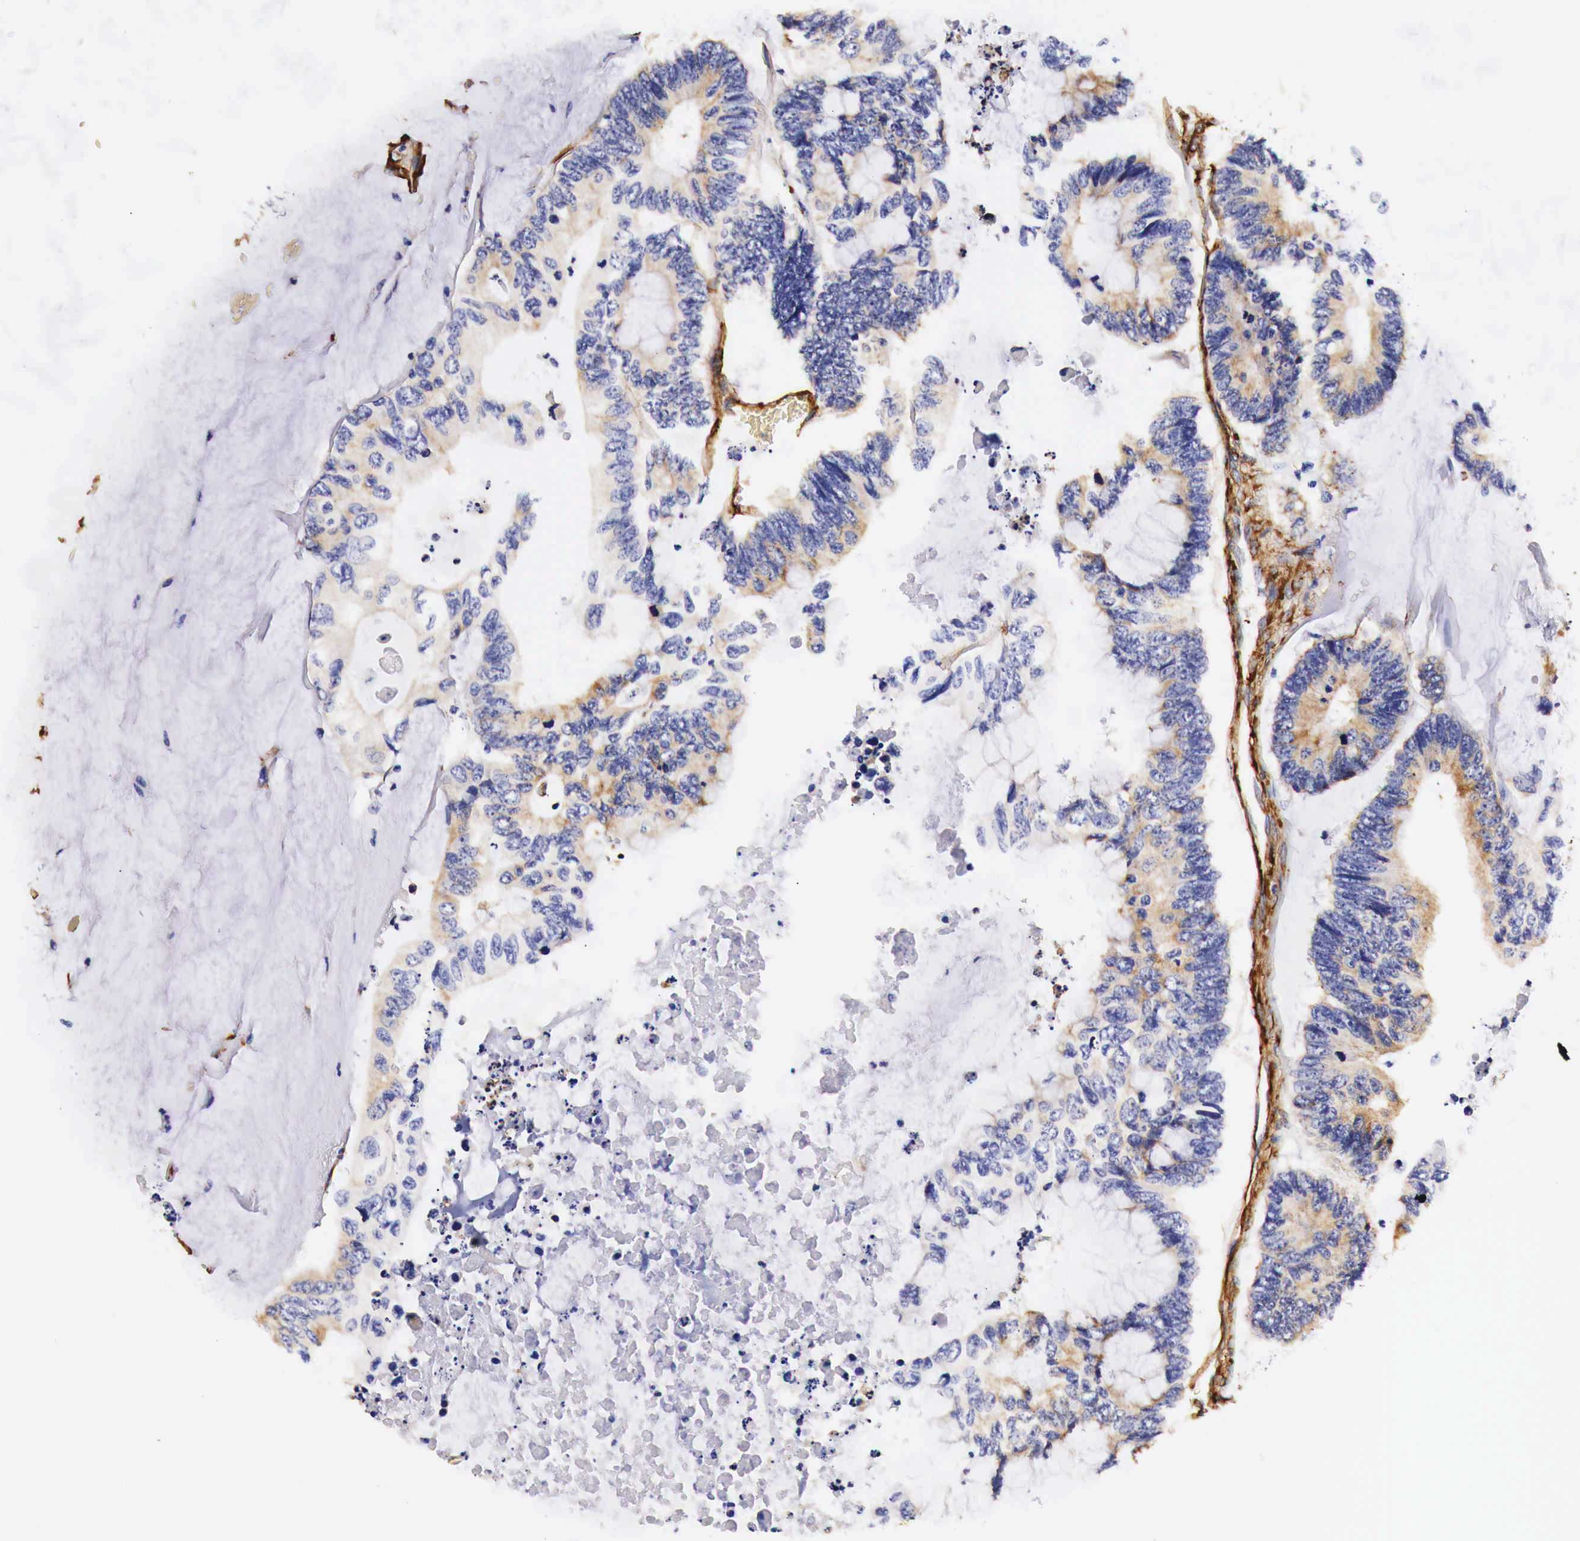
{"staining": {"intensity": "weak", "quantity": "25%-75%", "location": "cytoplasmic/membranous"}, "tissue": "colorectal cancer", "cell_type": "Tumor cells", "image_type": "cancer", "snomed": [{"axis": "morphology", "description": "Adenocarcinoma, NOS"}, {"axis": "topography", "description": "Colon"}], "caption": "Protein expression analysis of human colorectal adenocarcinoma reveals weak cytoplasmic/membranous staining in about 25%-75% of tumor cells.", "gene": "LAMB2", "patient": {"sex": "male", "age": 65}}